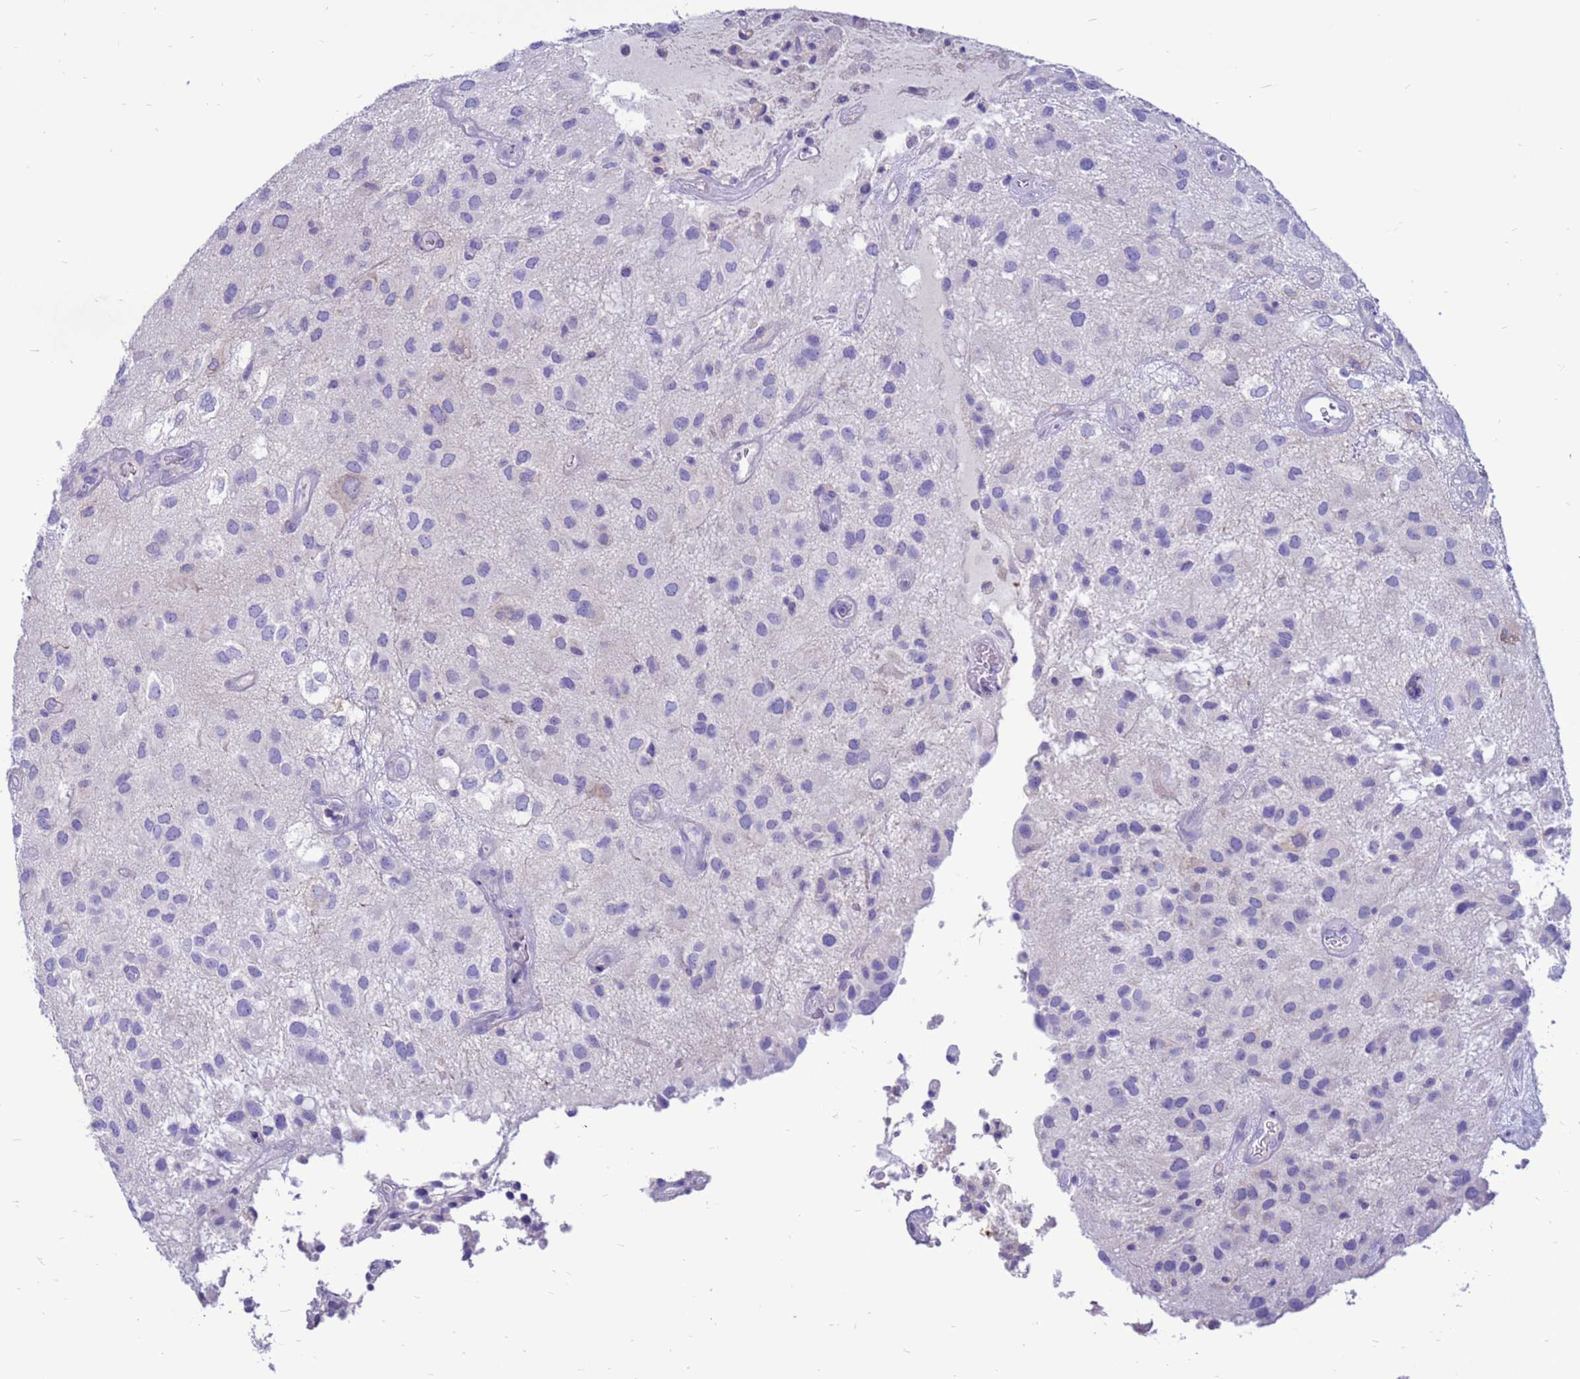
{"staining": {"intensity": "negative", "quantity": "none", "location": "none"}, "tissue": "glioma", "cell_type": "Tumor cells", "image_type": "cancer", "snomed": [{"axis": "morphology", "description": "Glioma, malignant, Low grade"}, {"axis": "topography", "description": "Brain"}], "caption": "Tumor cells are negative for protein expression in human malignant glioma (low-grade).", "gene": "PDE10A", "patient": {"sex": "male", "age": 66}}